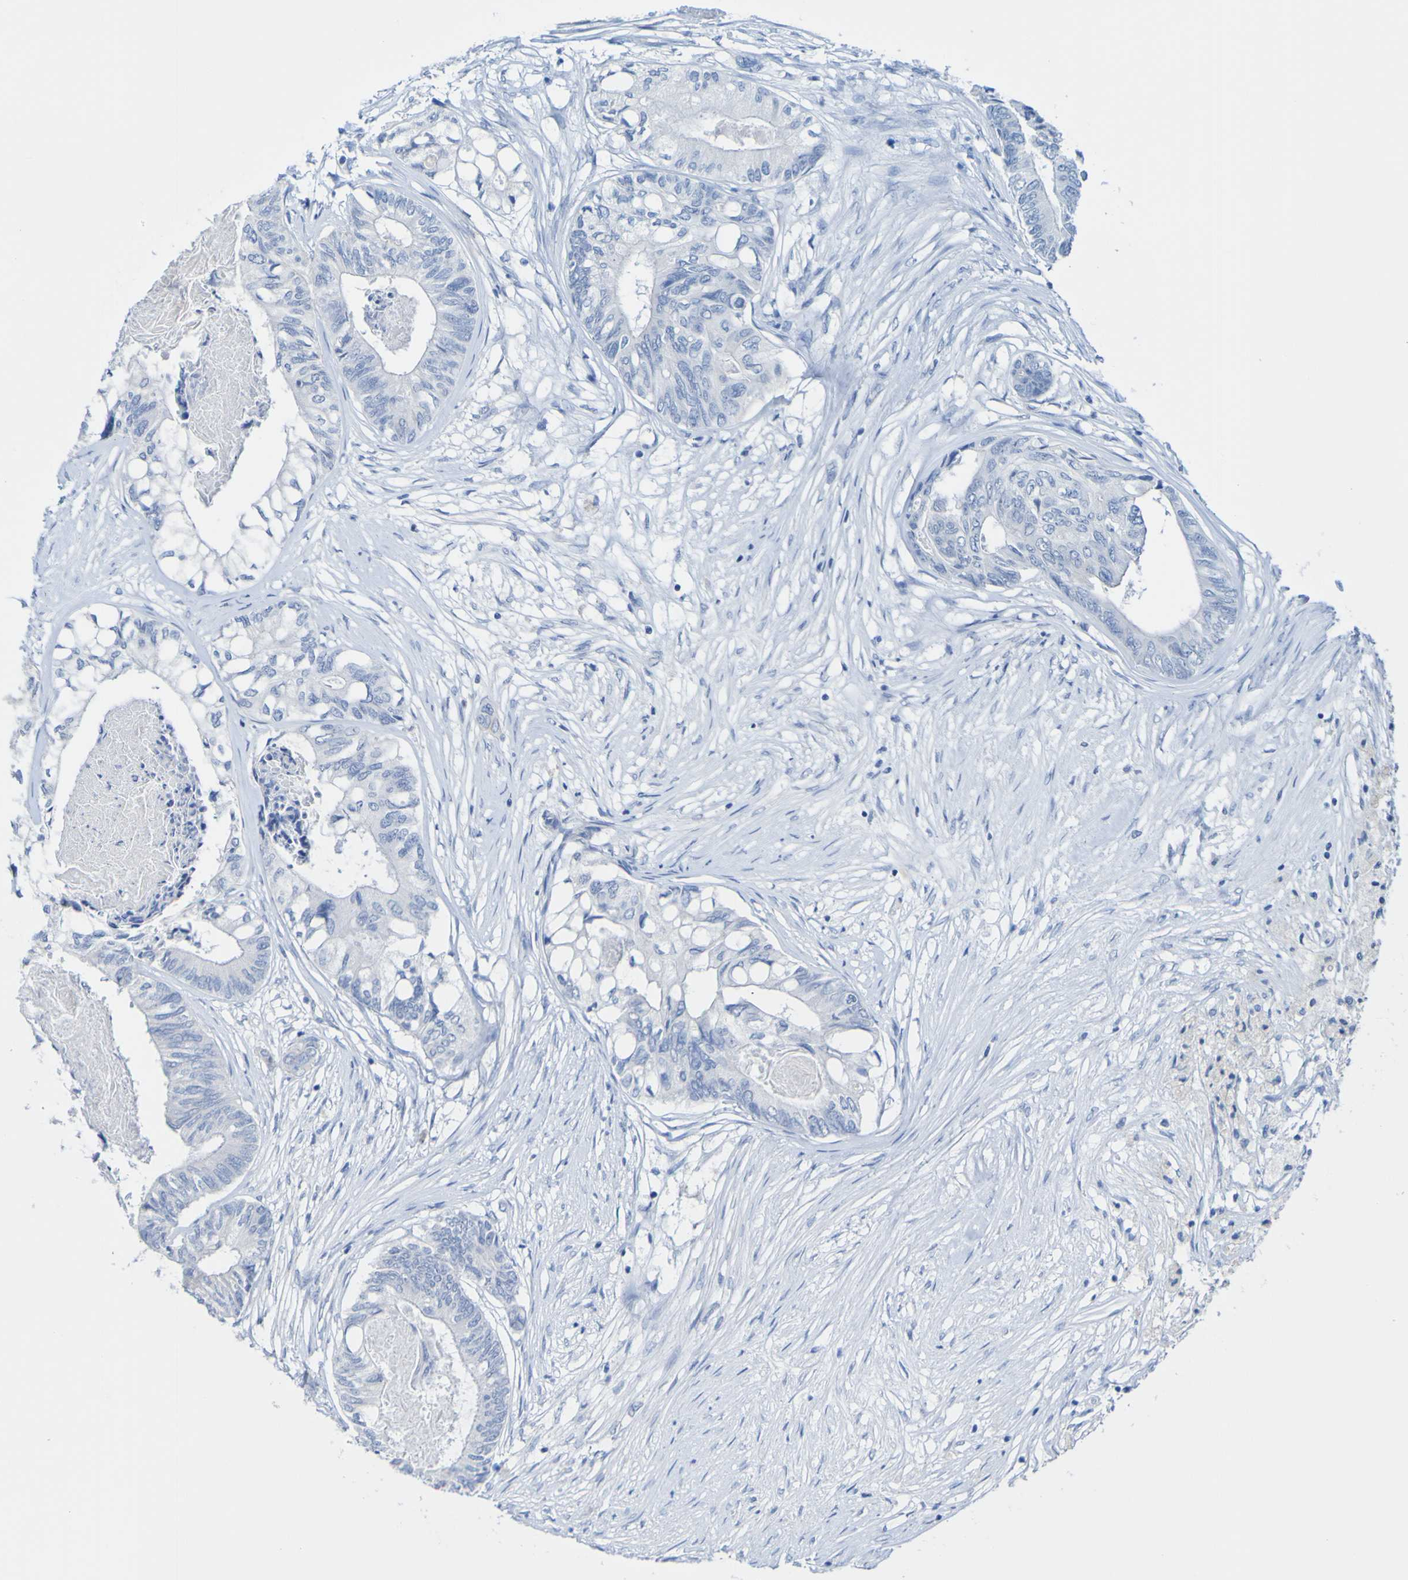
{"staining": {"intensity": "negative", "quantity": "none", "location": "none"}, "tissue": "colorectal cancer", "cell_type": "Tumor cells", "image_type": "cancer", "snomed": [{"axis": "morphology", "description": "Adenocarcinoma, NOS"}, {"axis": "topography", "description": "Rectum"}], "caption": "Human colorectal adenocarcinoma stained for a protein using immunohistochemistry (IHC) reveals no staining in tumor cells.", "gene": "ACMSD", "patient": {"sex": "male", "age": 63}}